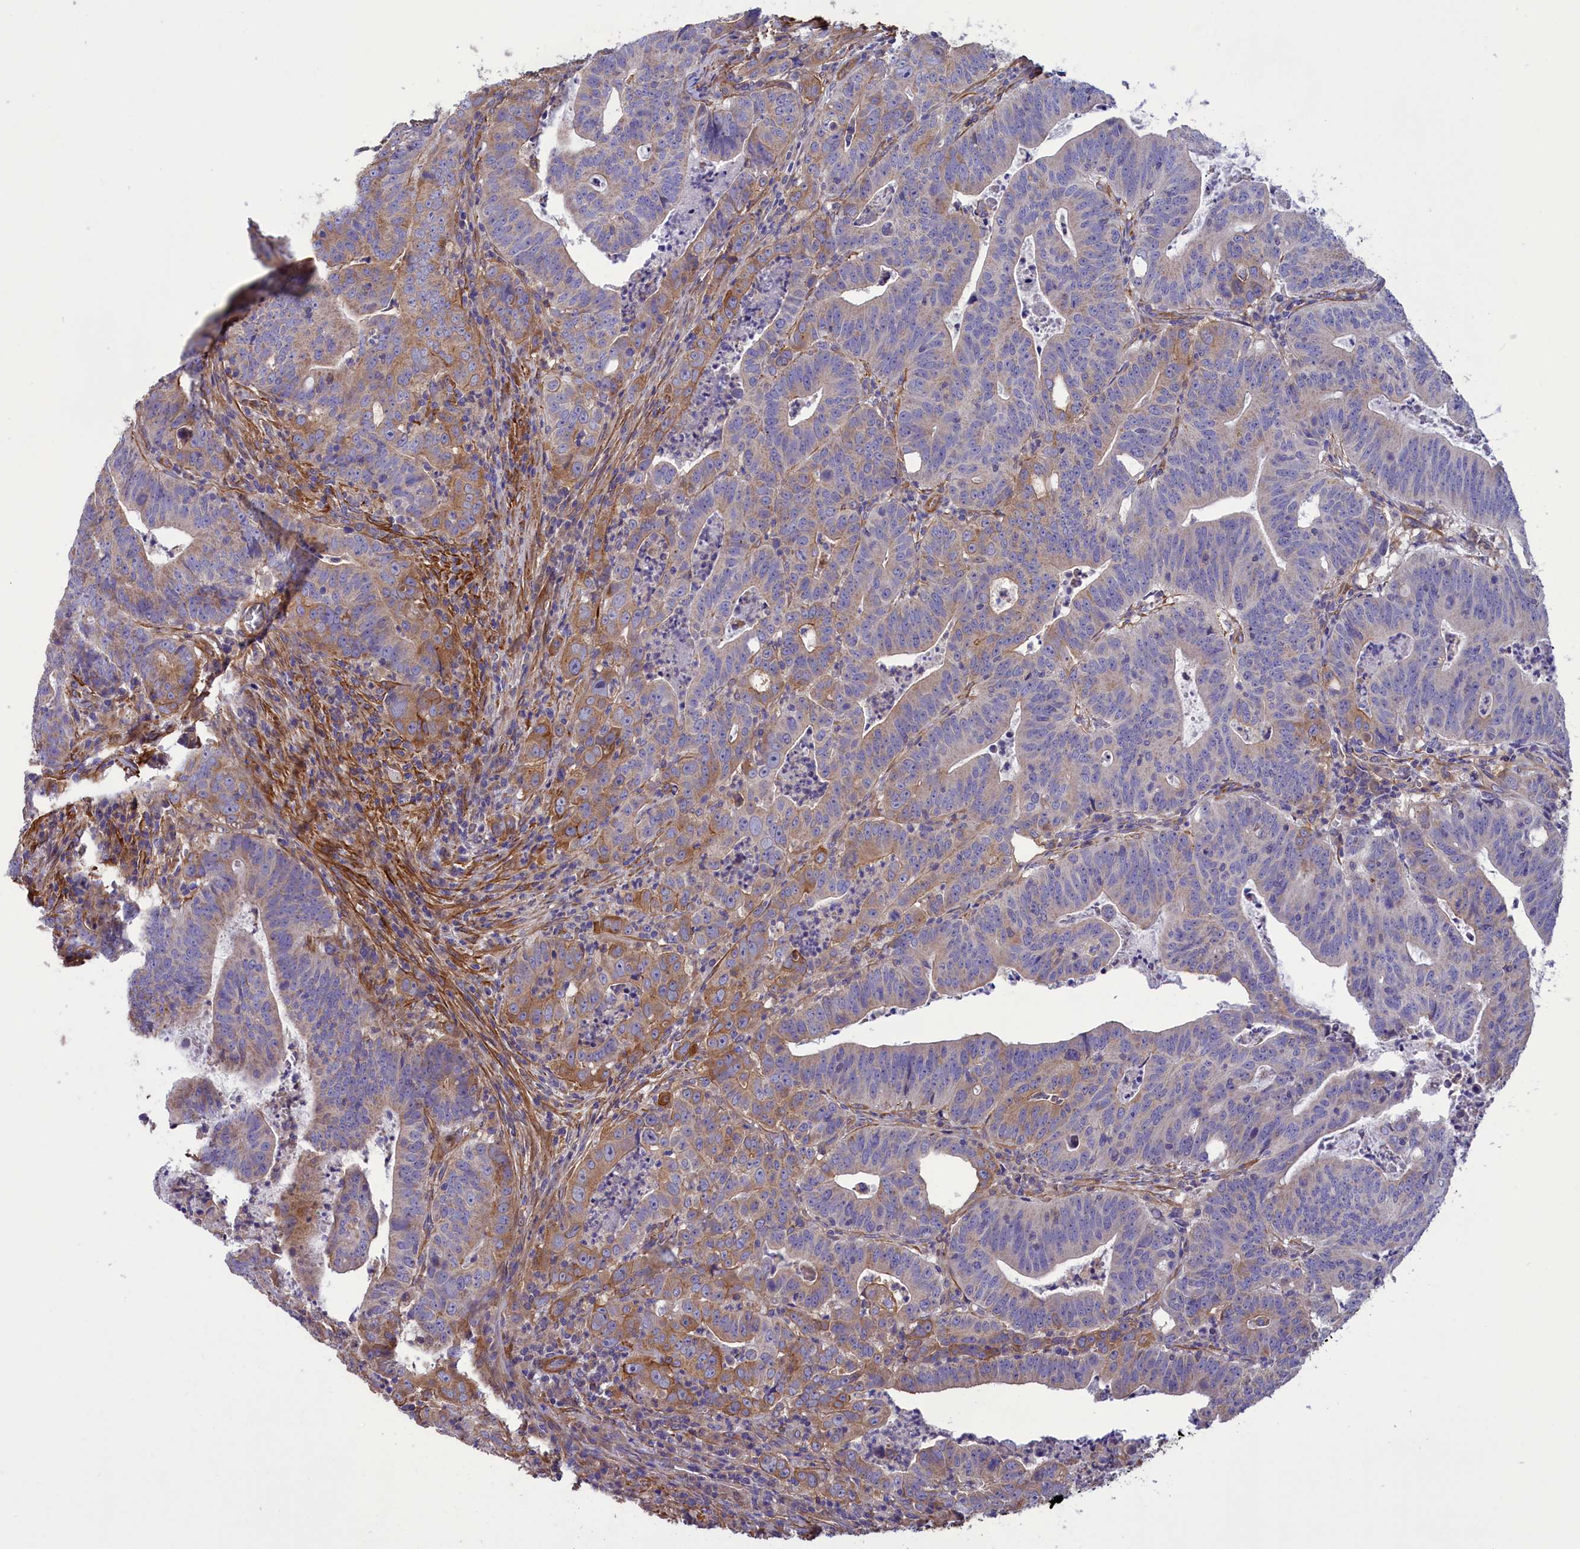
{"staining": {"intensity": "moderate", "quantity": "<25%", "location": "cytoplasmic/membranous"}, "tissue": "colorectal cancer", "cell_type": "Tumor cells", "image_type": "cancer", "snomed": [{"axis": "morphology", "description": "Adenocarcinoma, NOS"}, {"axis": "topography", "description": "Rectum"}], "caption": "This is an image of IHC staining of colorectal adenocarcinoma, which shows moderate expression in the cytoplasmic/membranous of tumor cells.", "gene": "AMDHD2", "patient": {"sex": "male", "age": 69}}